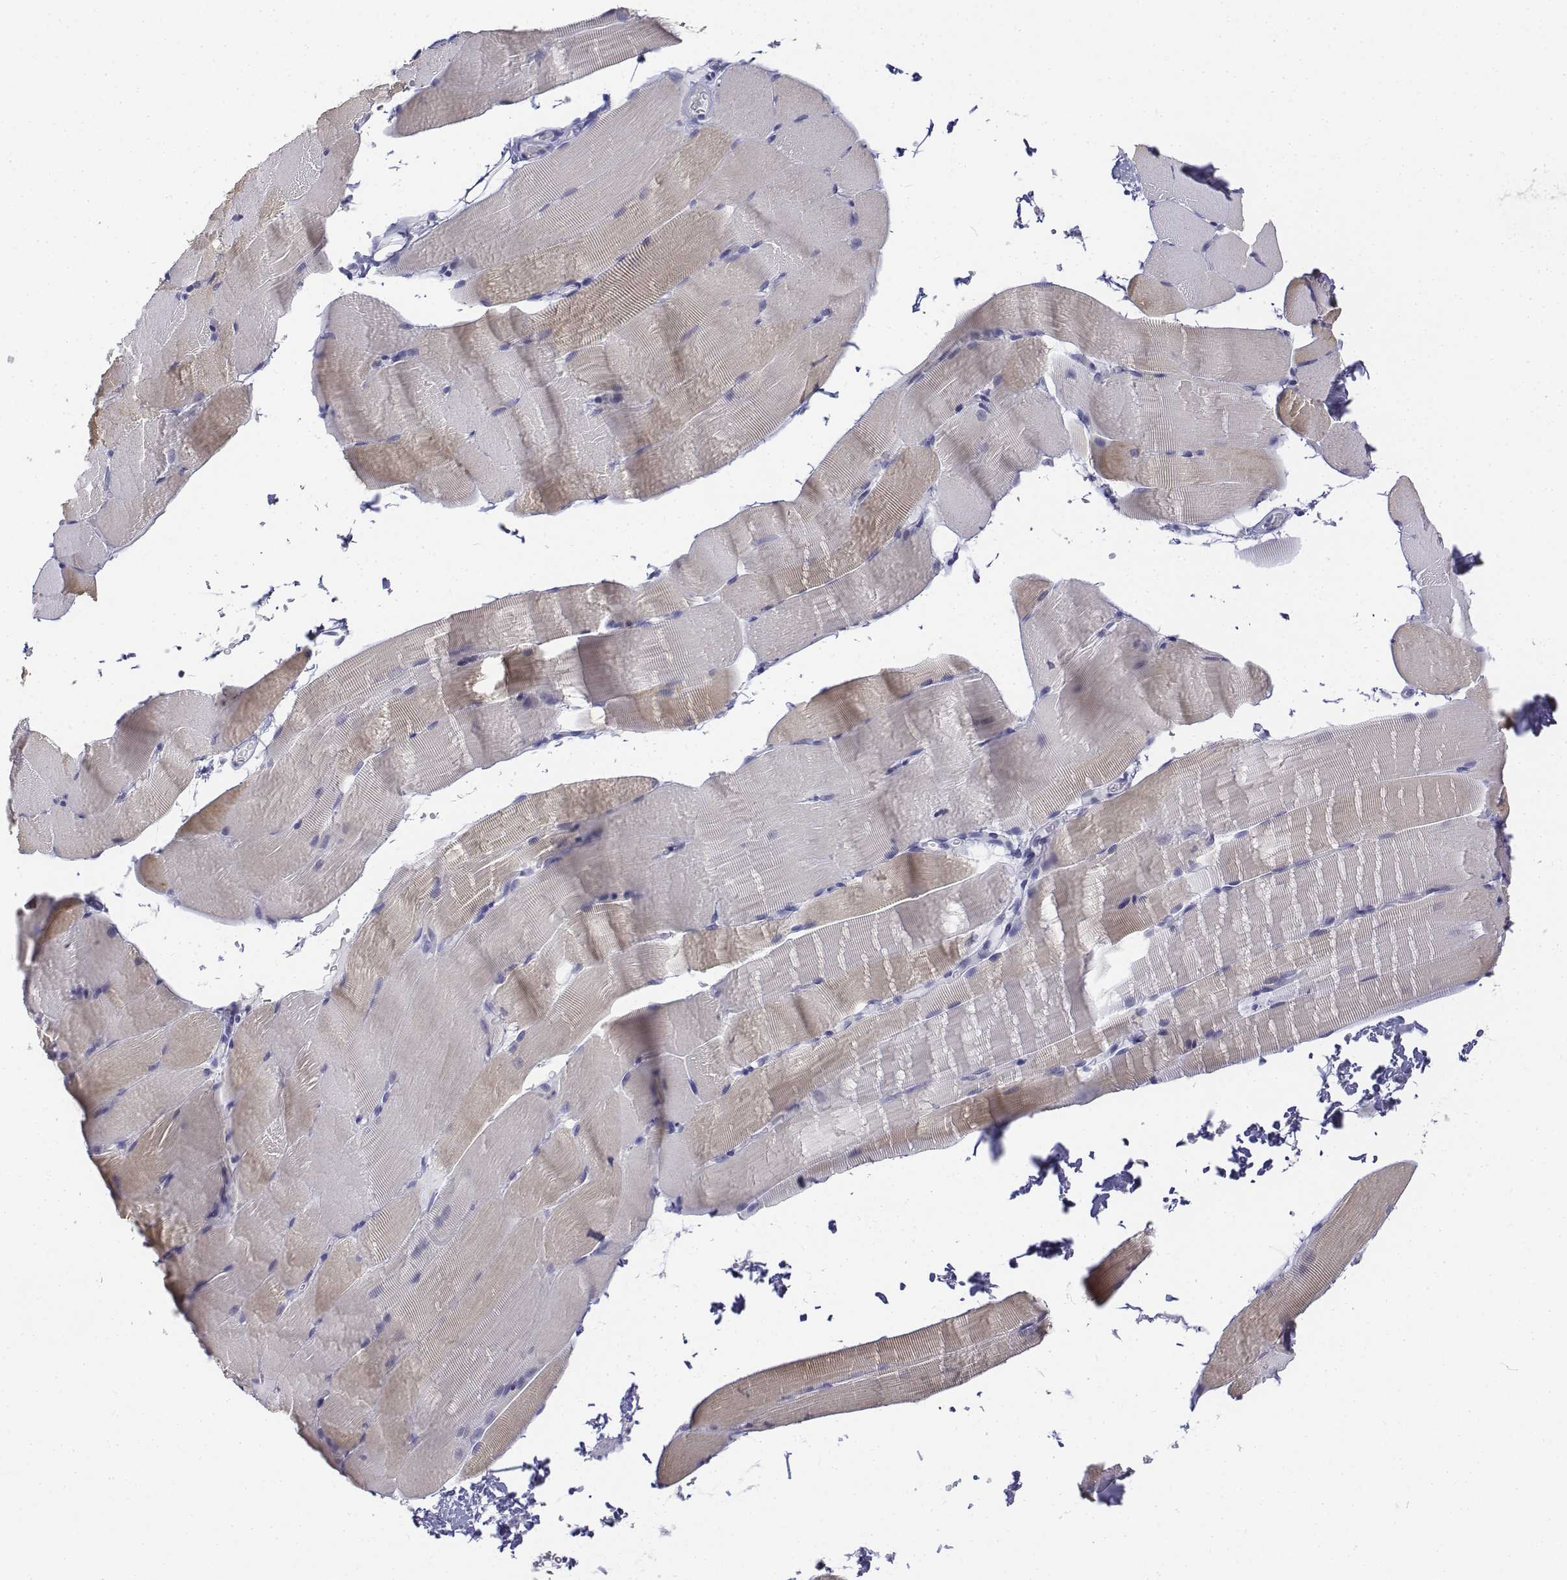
{"staining": {"intensity": "negative", "quantity": "none", "location": "none"}, "tissue": "skeletal muscle", "cell_type": "Myocytes", "image_type": "normal", "snomed": [{"axis": "morphology", "description": "Normal tissue, NOS"}, {"axis": "topography", "description": "Skeletal muscle"}], "caption": "Immunohistochemistry (IHC) histopathology image of benign skeletal muscle stained for a protein (brown), which exhibits no expression in myocytes. Nuclei are stained in blue.", "gene": "CD3E", "patient": {"sex": "female", "age": 37}}